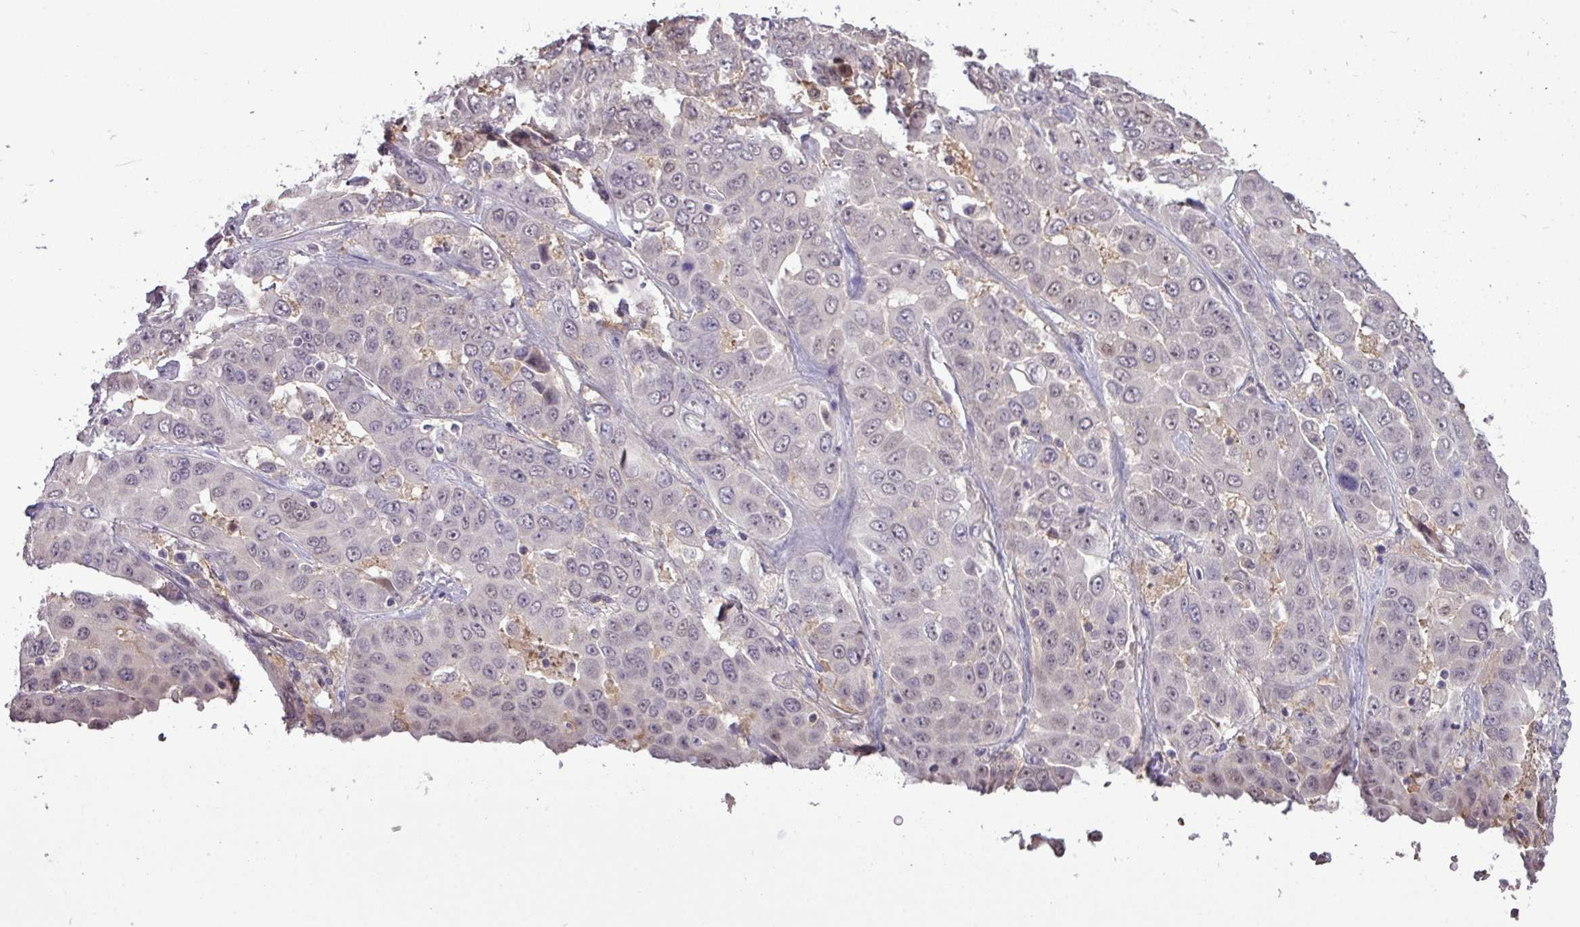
{"staining": {"intensity": "negative", "quantity": "none", "location": "none"}, "tissue": "liver cancer", "cell_type": "Tumor cells", "image_type": "cancer", "snomed": [{"axis": "morphology", "description": "Cholangiocarcinoma"}, {"axis": "topography", "description": "Liver"}], "caption": "Tumor cells are negative for brown protein staining in liver cholangiocarcinoma.", "gene": "RIPPLY1", "patient": {"sex": "female", "age": 52}}